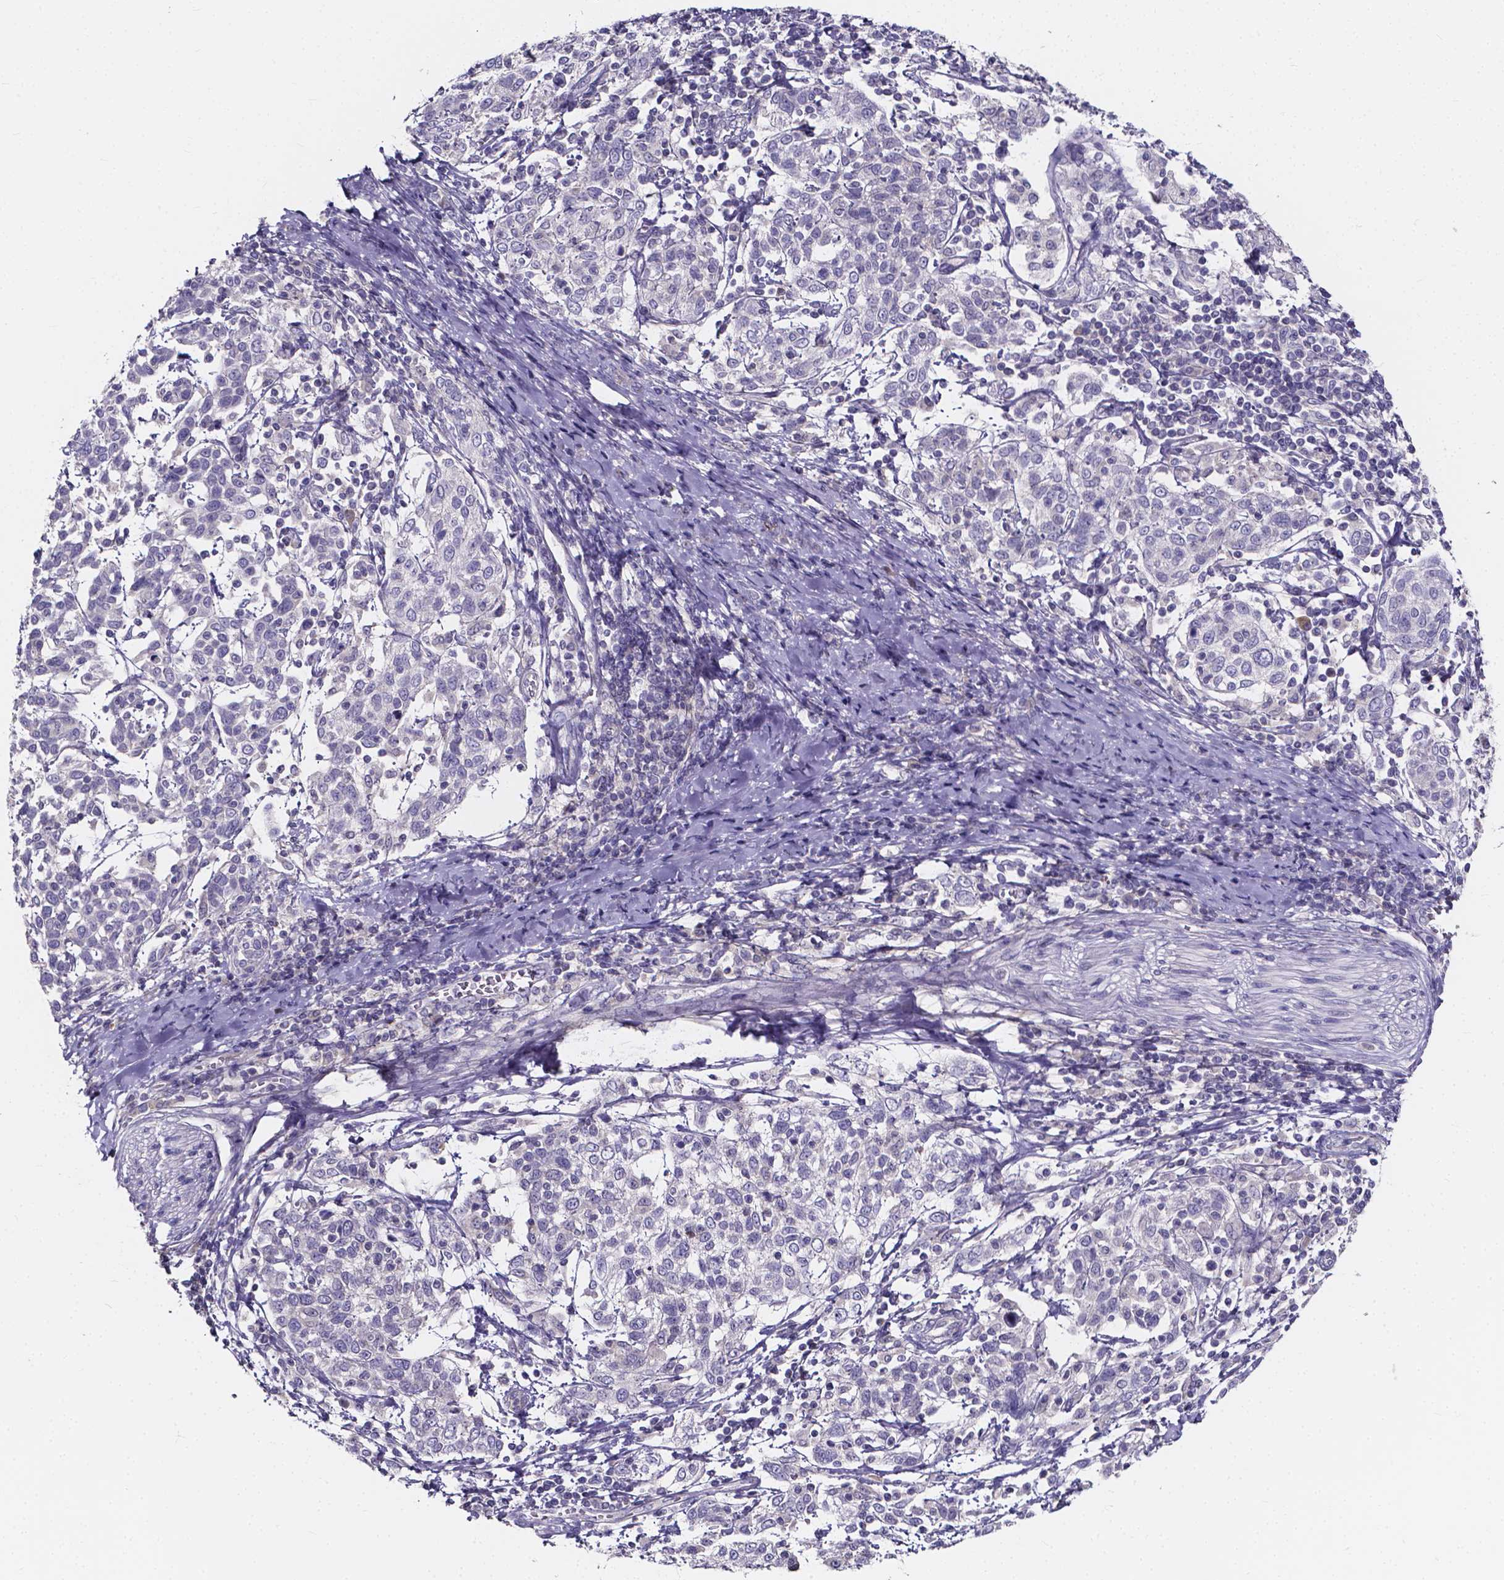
{"staining": {"intensity": "negative", "quantity": "none", "location": "none"}, "tissue": "cervical cancer", "cell_type": "Tumor cells", "image_type": "cancer", "snomed": [{"axis": "morphology", "description": "Squamous cell carcinoma, NOS"}, {"axis": "topography", "description": "Cervix"}], "caption": "Protein analysis of cervical cancer (squamous cell carcinoma) demonstrates no significant expression in tumor cells. Nuclei are stained in blue.", "gene": "SPOCD1", "patient": {"sex": "female", "age": 61}}